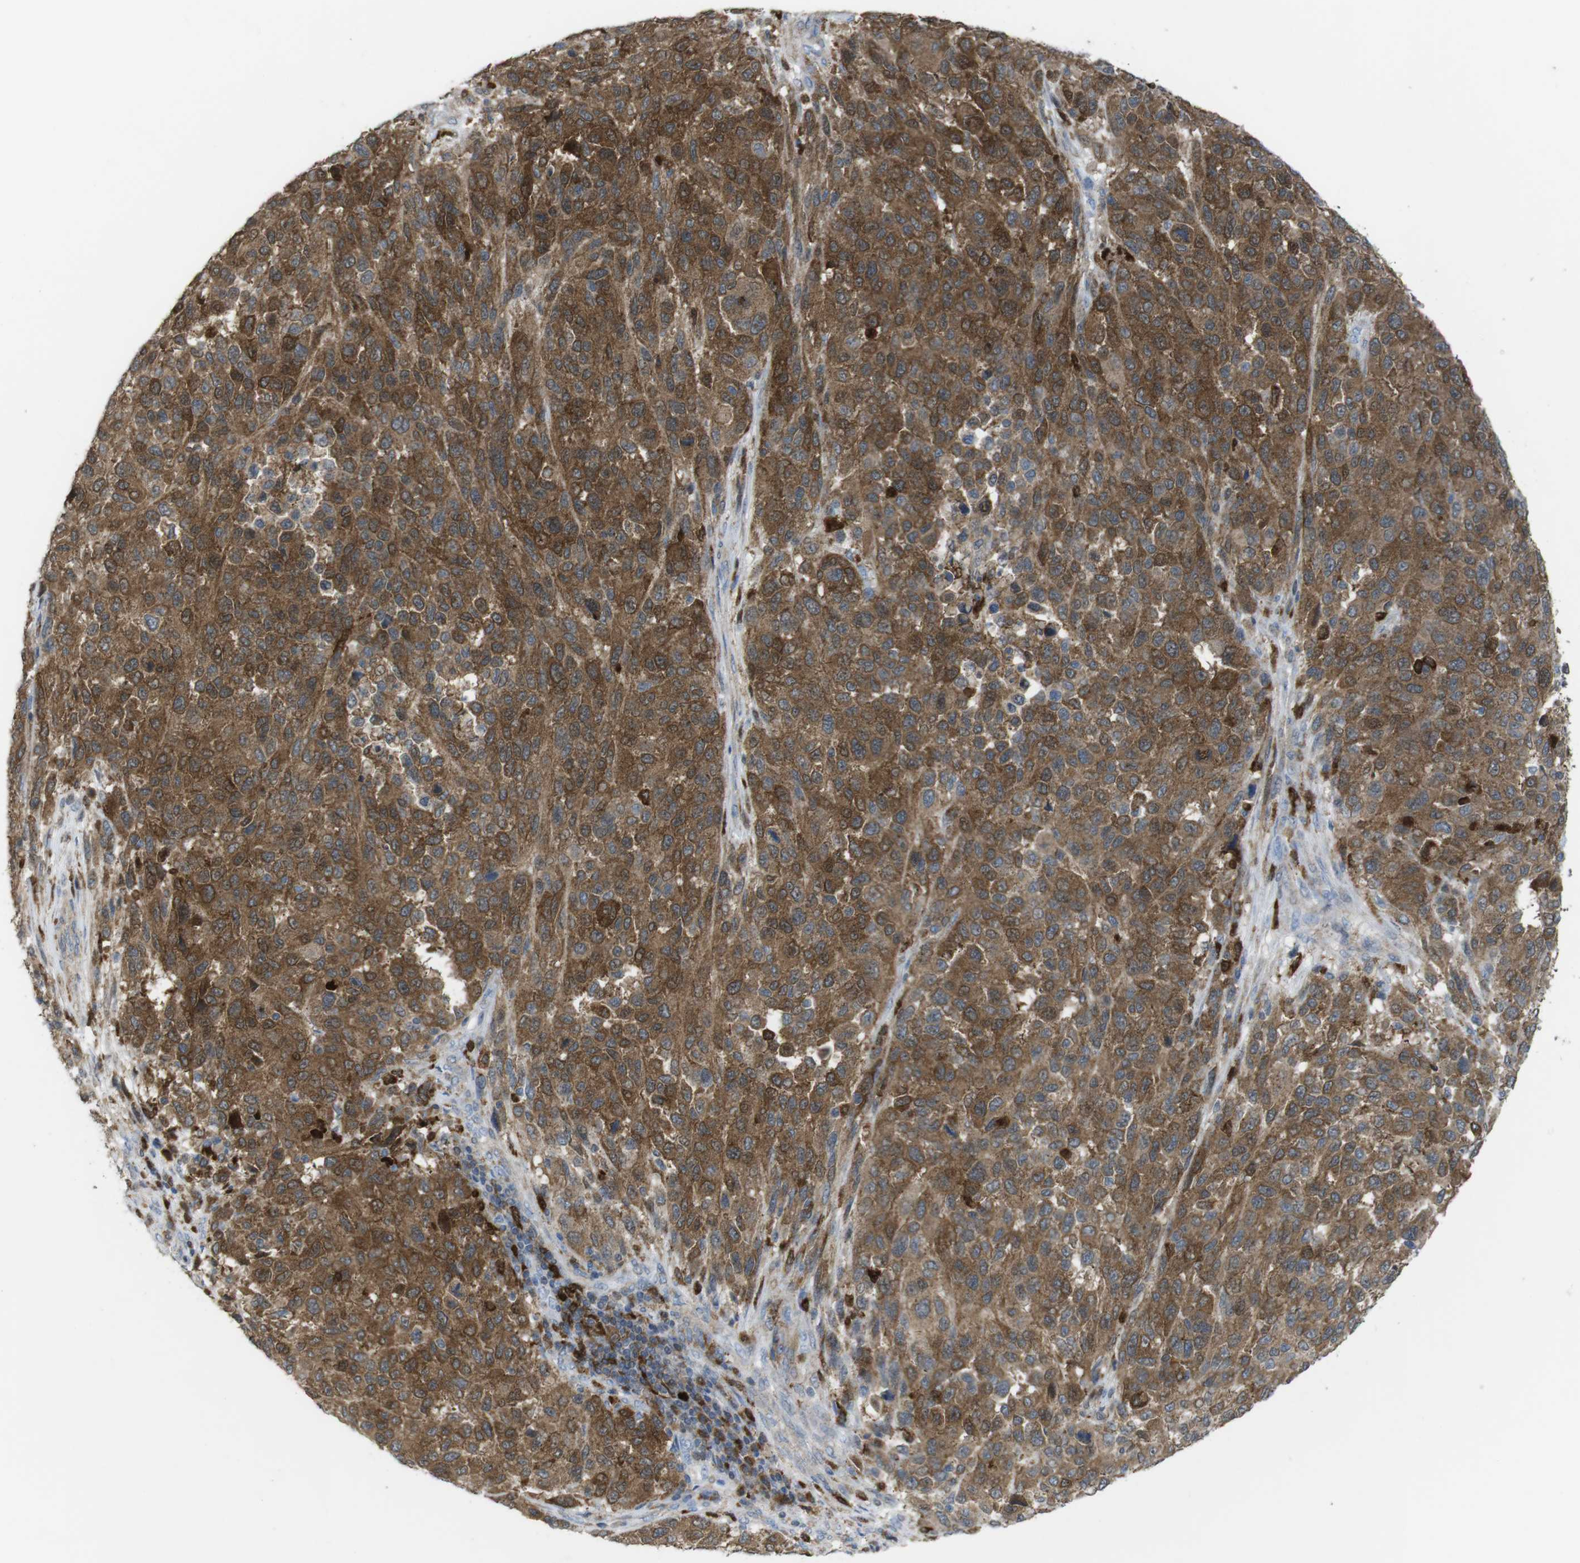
{"staining": {"intensity": "strong", "quantity": ">75%", "location": "cytoplasmic/membranous"}, "tissue": "melanoma", "cell_type": "Tumor cells", "image_type": "cancer", "snomed": [{"axis": "morphology", "description": "Malignant melanoma, Metastatic site"}, {"axis": "topography", "description": "Lymph node"}], "caption": "IHC (DAB) staining of human melanoma demonstrates strong cytoplasmic/membranous protein expression in about >75% of tumor cells. (Stains: DAB in brown, nuclei in blue, Microscopy: brightfield microscopy at high magnification).", "gene": "PRKCD", "patient": {"sex": "male", "age": 61}}